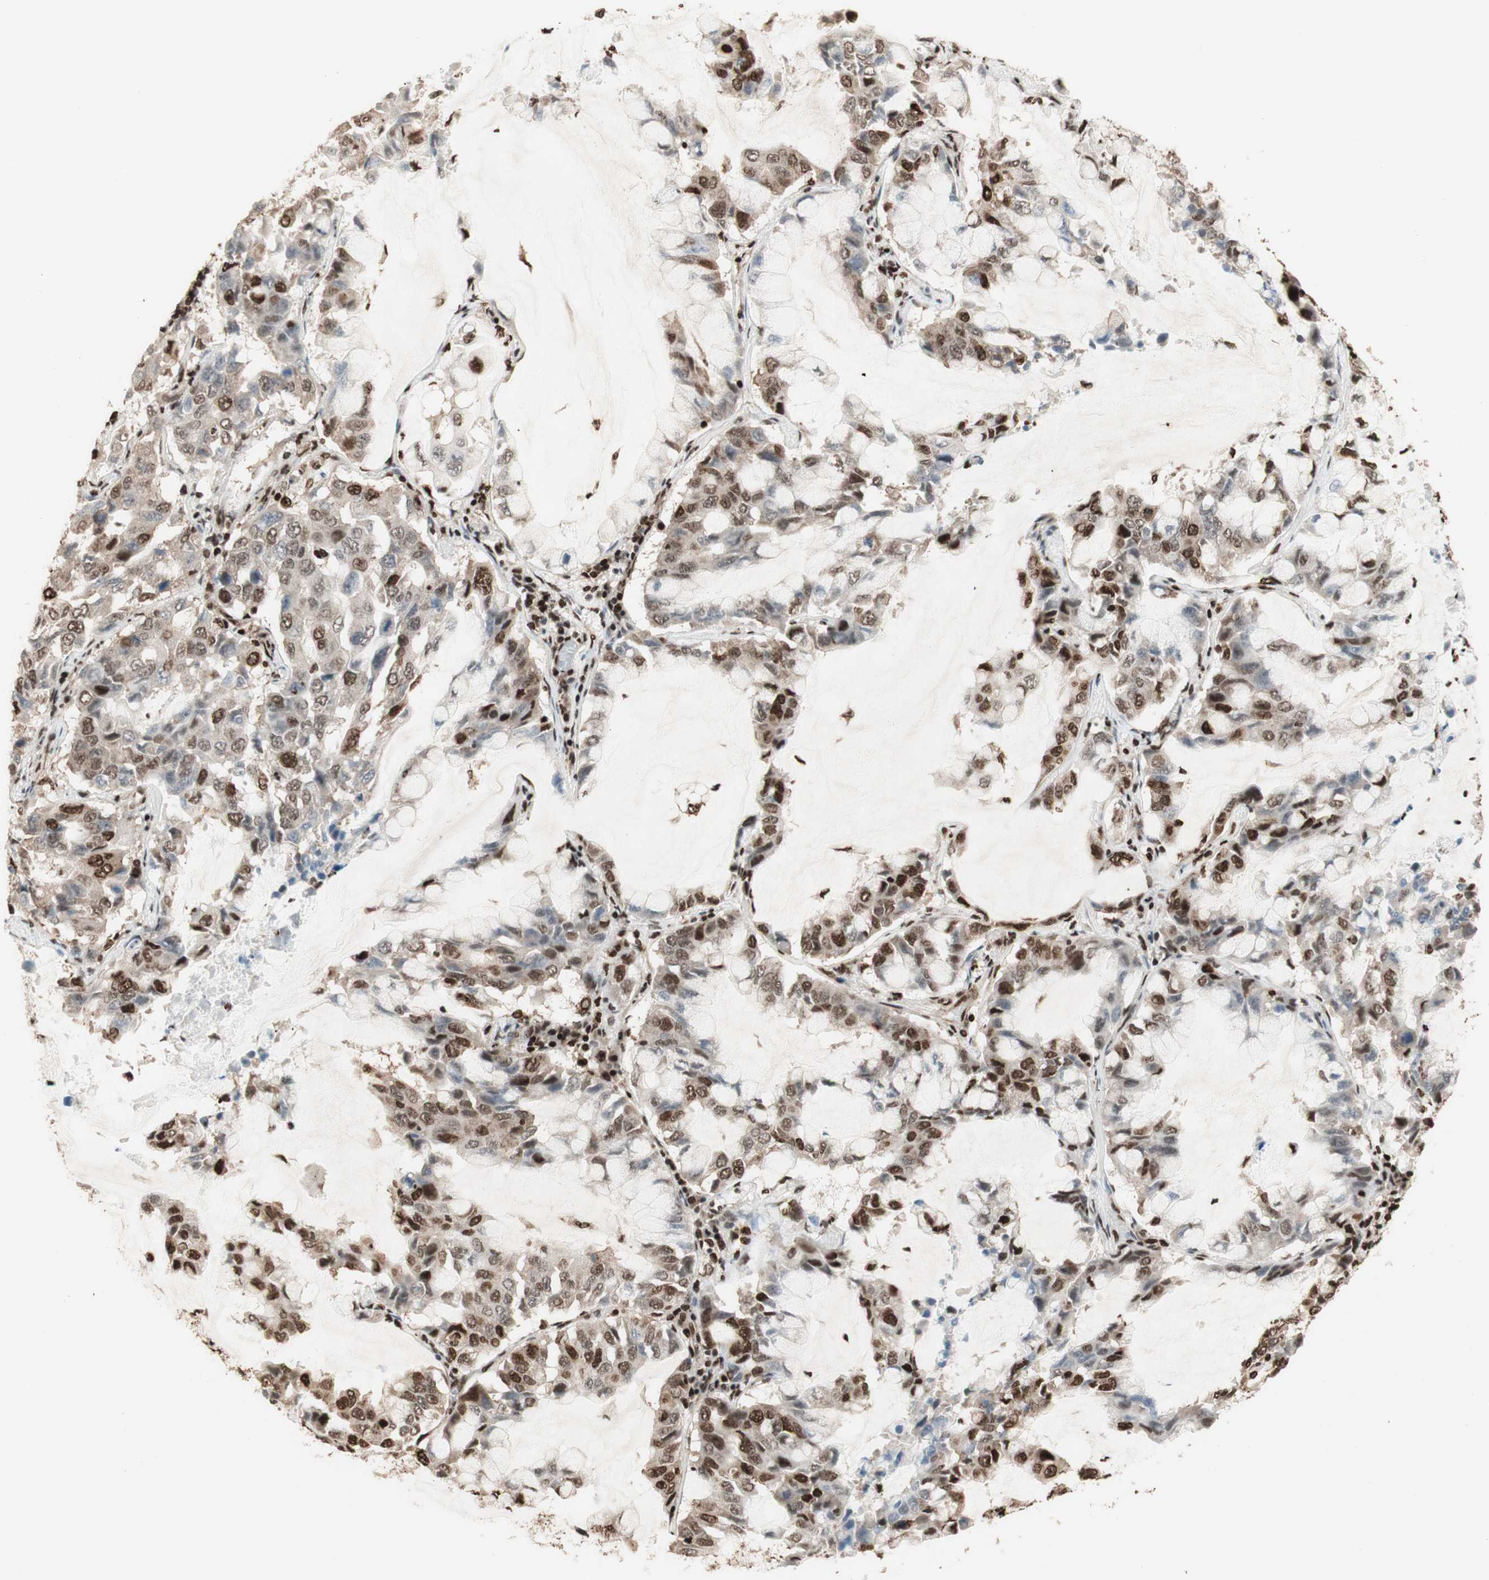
{"staining": {"intensity": "strong", "quantity": ">75%", "location": "nuclear"}, "tissue": "lung cancer", "cell_type": "Tumor cells", "image_type": "cancer", "snomed": [{"axis": "morphology", "description": "Adenocarcinoma, NOS"}, {"axis": "topography", "description": "Lung"}], "caption": "Brown immunohistochemical staining in lung cancer demonstrates strong nuclear expression in about >75% of tumor cells. Immunohistochemistry stains the protein in brown and the nuclei are stained blue.", "gene": "HNRNPA2B1", "patient": {"sex": "male", "age": 64}}